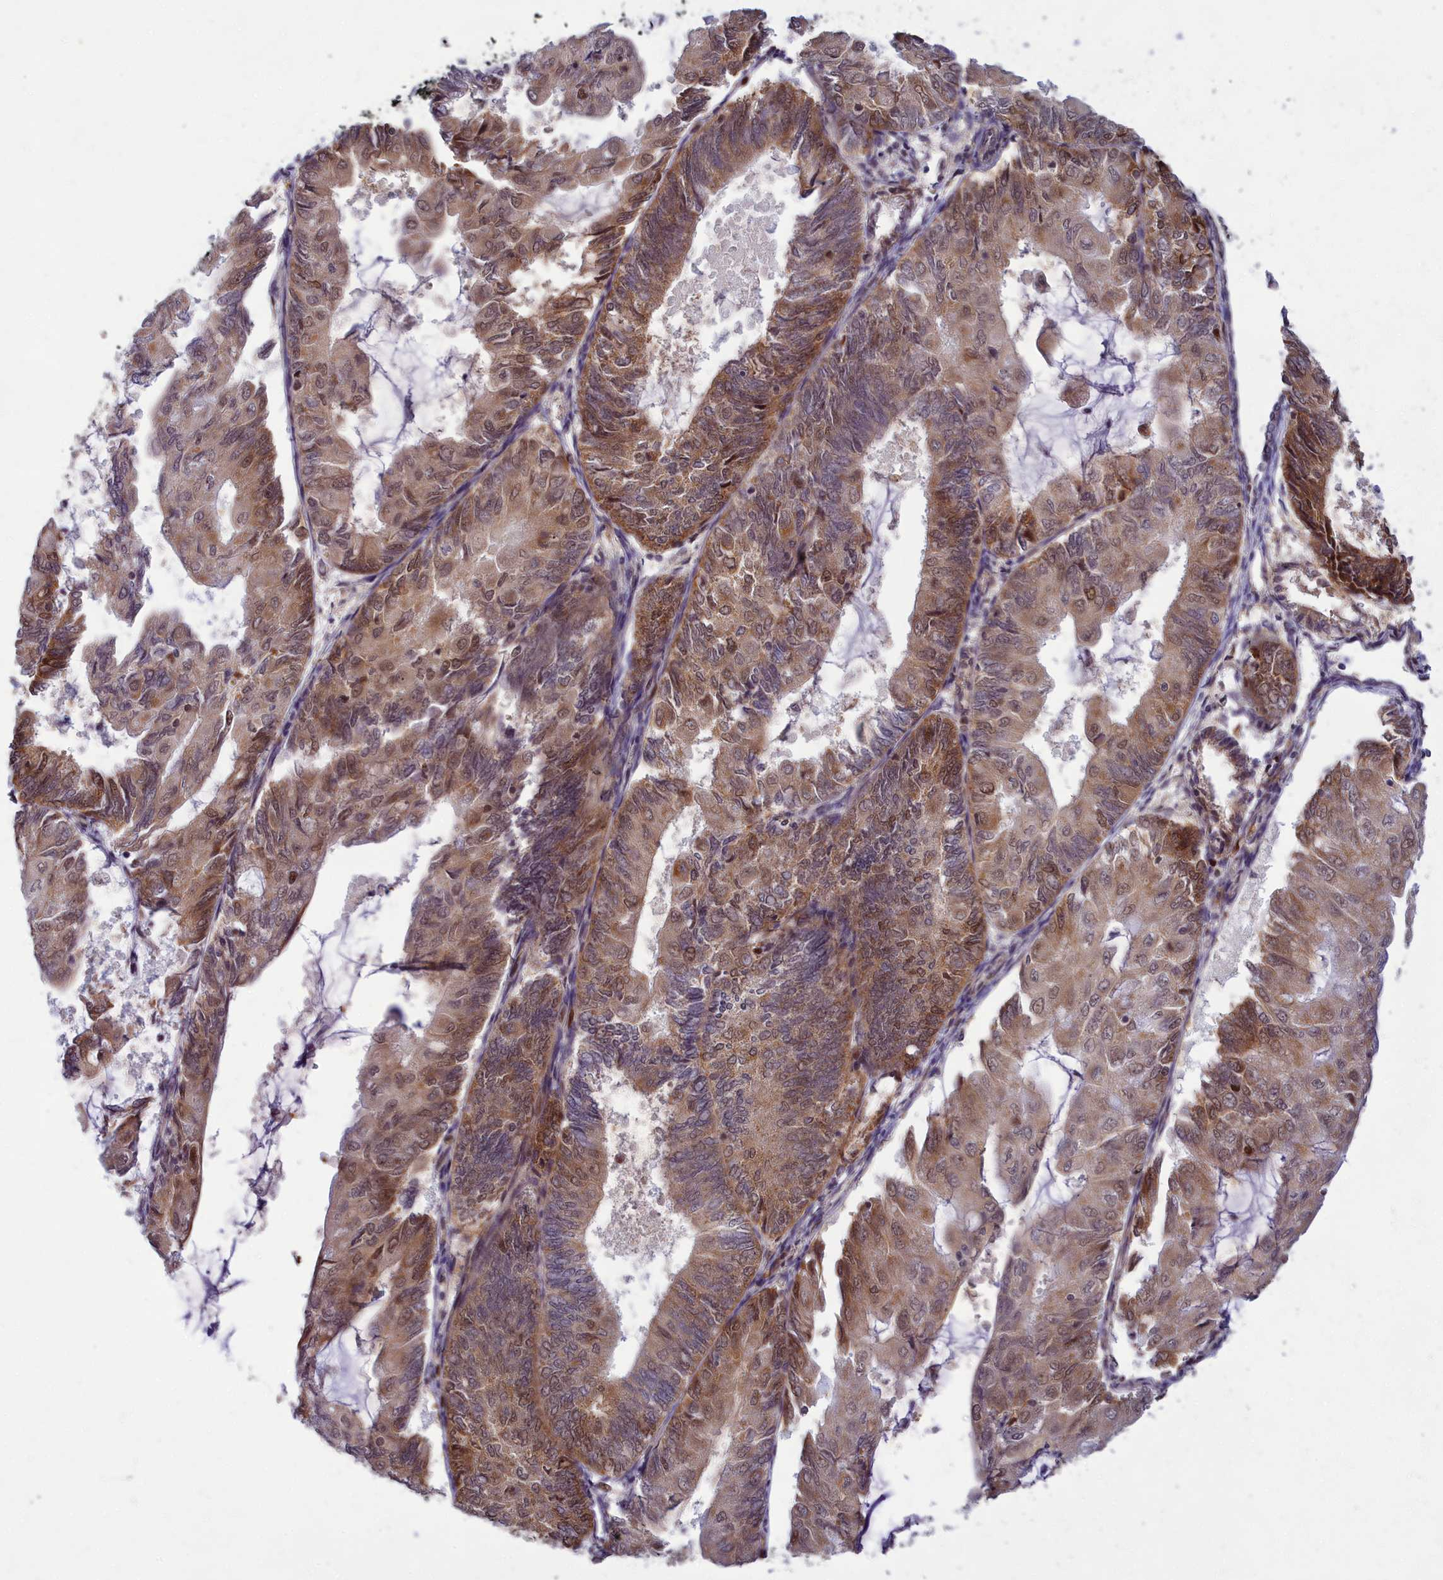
{"staining": {"intensity": "moderate", "quantity": ">75%", "location": "cytoplasmic/membranous,nuclear"}, "tissue": "endometrial cancer", "cell_type": "Tumor cells", "image_type": "cancer", "snomed": [{"axis": "morphology", "description": "Adenocarcinoma, NOS"}, {"axis": "topography", "description": "Endometrium"}], "caption": "Human endometrial cancer stained with a protein marker displays moderate staining in tumor cells.", "gene": "EARS2", "patient": {"sex": "female", "age": 81}}